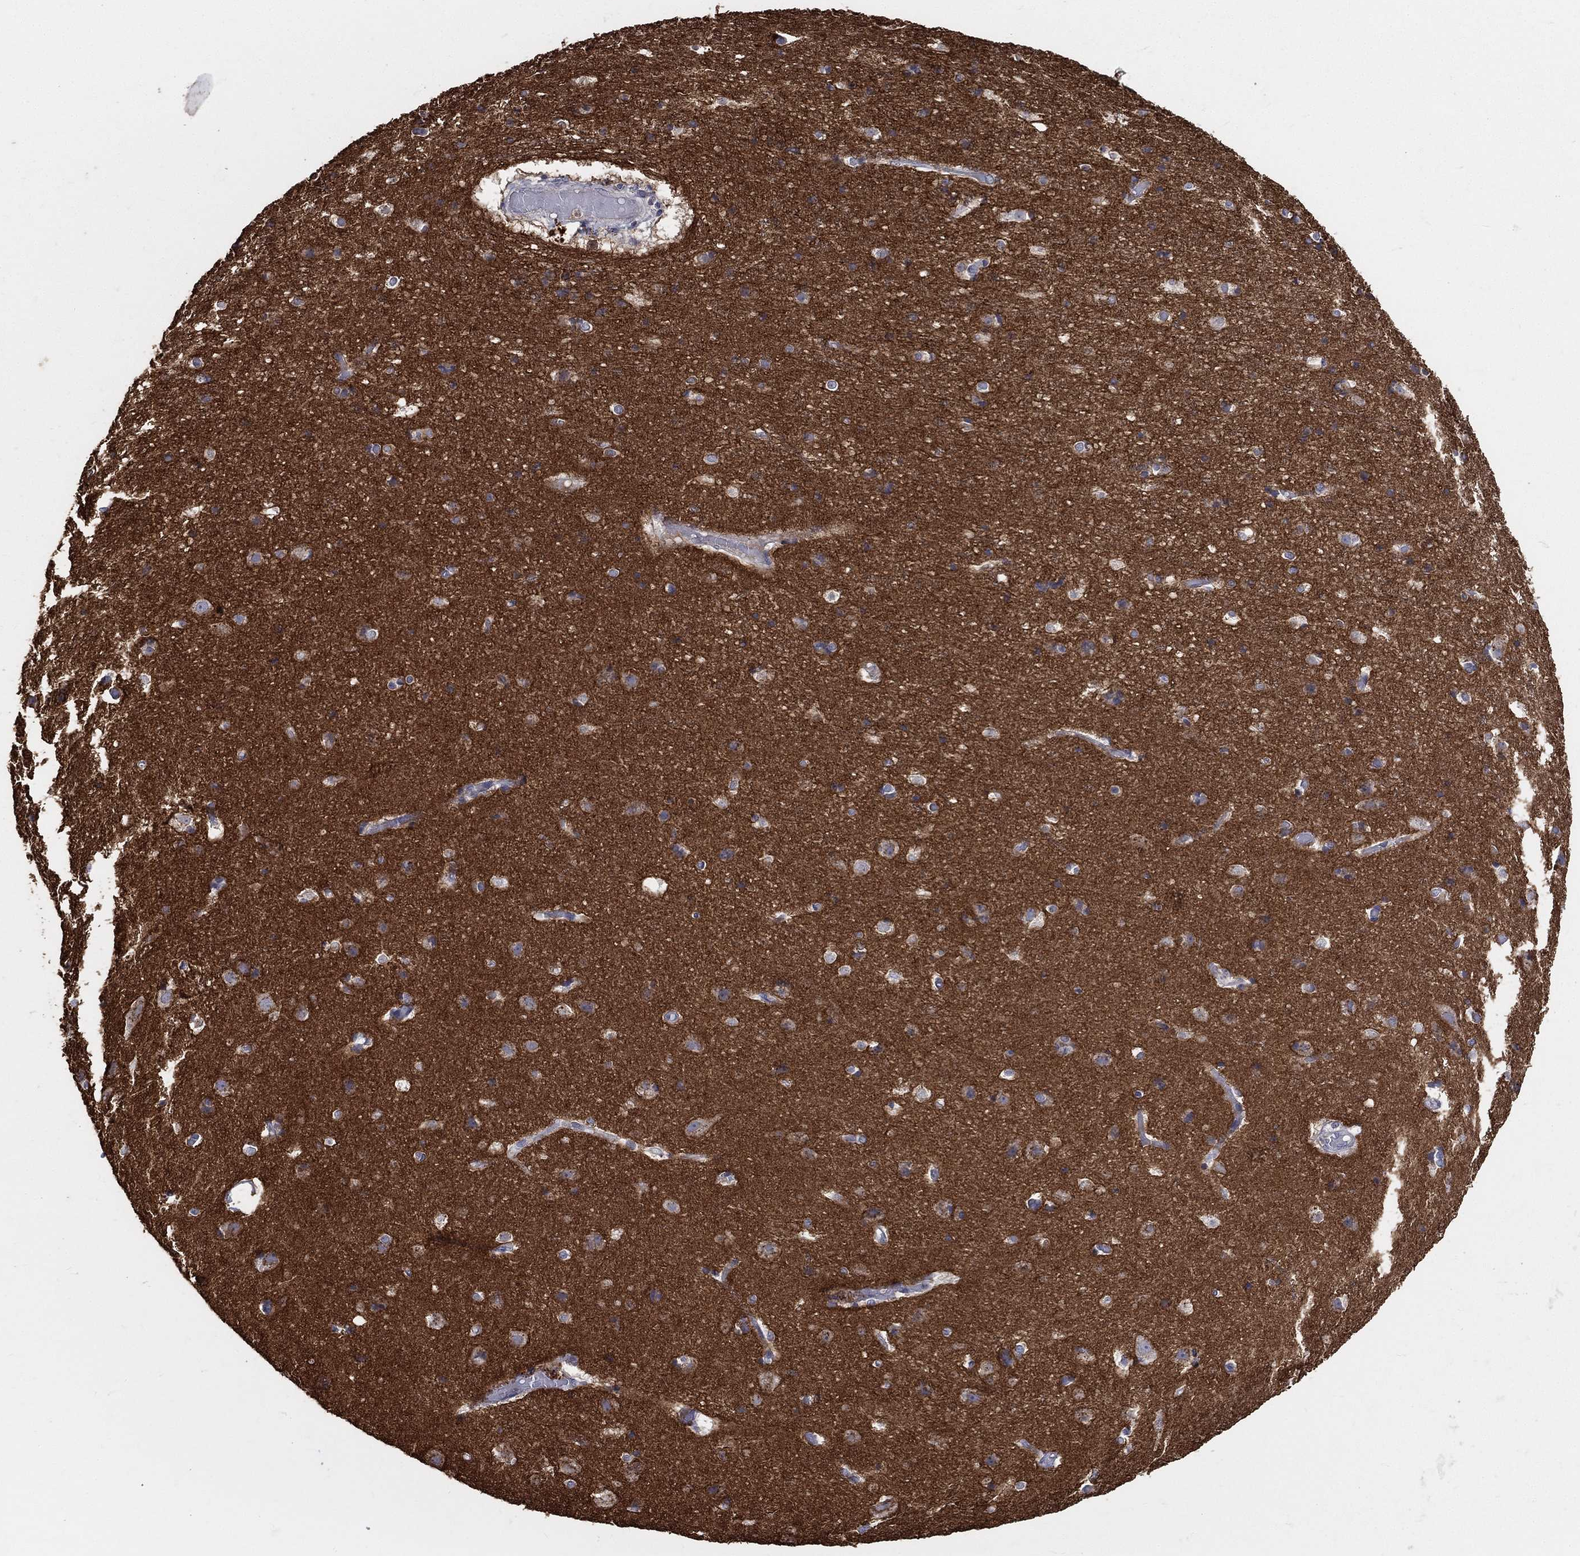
{"staining": {"intensity": "negative", "quantity": "none", "location": "none"}, "tissue": "cerebral cortex", "cell_type": "Endothelial cells", "image_type": "normal", "snomed": [{"axis": "morphology", "description": "Normal tissue, NOS"}, {"axis": "topography", "description": "Cerebral cortex"}], "caption": "The micrograph exhibits no staining of endothelial cells in benign cerebral cortex. (Stains: DAB (3,3'-diaminobenzidine) immunohistochemistry (IHC) with hematoxylin counter stain, Microscopy: brightfield microscopy at high magnification).", "gene": "SNAP25", "patient": {"sex": "female", "age": 52}}